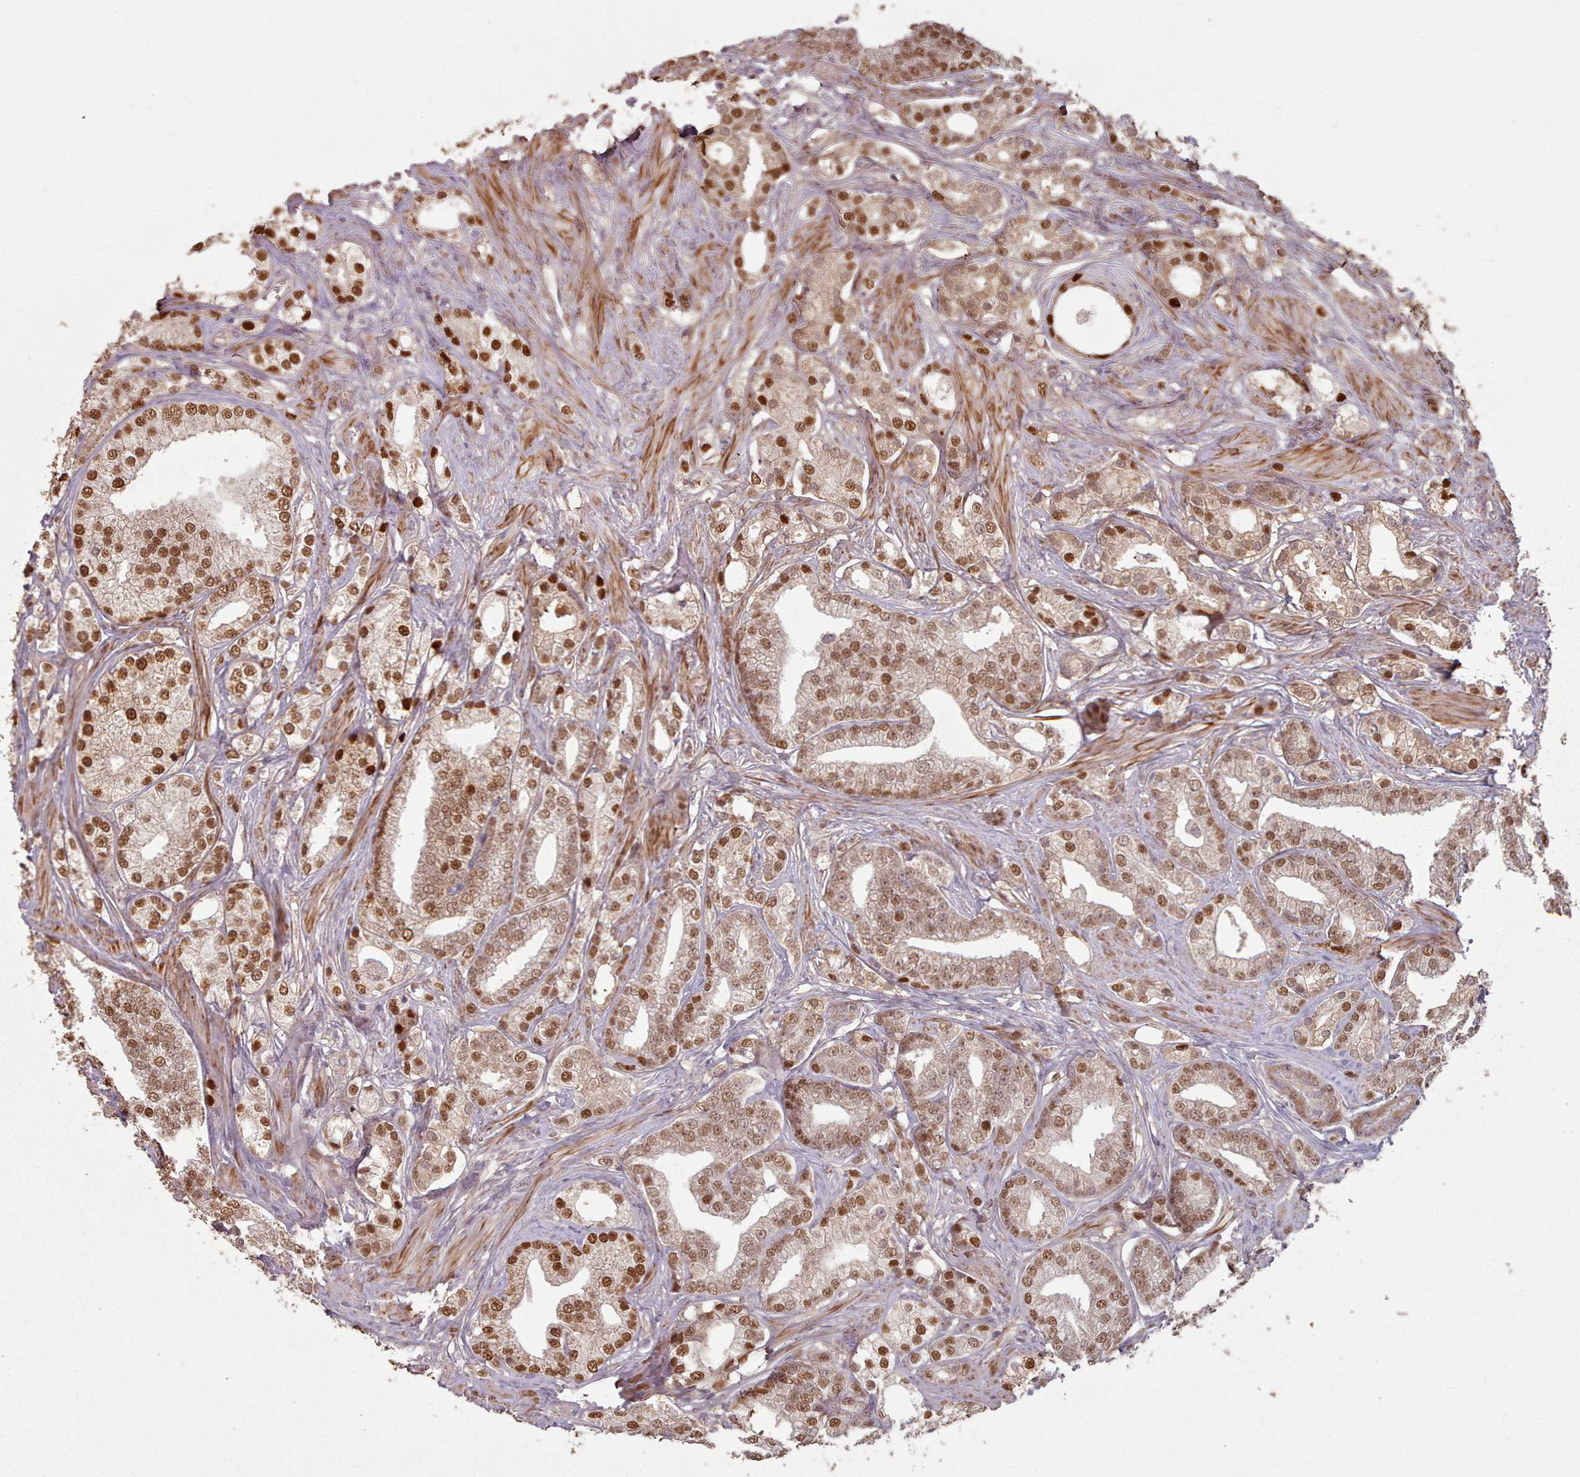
{"staining": {"intensity": "strong", "quantity": ">75%", "location": "nuclear"}, "tissue": "prostate cancer", "cell_type": "Tumor cells", "image_type": "cancer", "snomed": [{"axis": "morphology", "description": "Adenocarcinoma, High grade"}, {"axis": "topography", "description": "Prostate"}], "caption": "Protein staining of prostate cancer tissue reveals strong nuclear positivity in about >75% of tumor cells. (Brightfield microscopy of DAB IHC at high magnification).", "gene": "ERCC6L", "patient": {"sex": "male", "age": 50}}